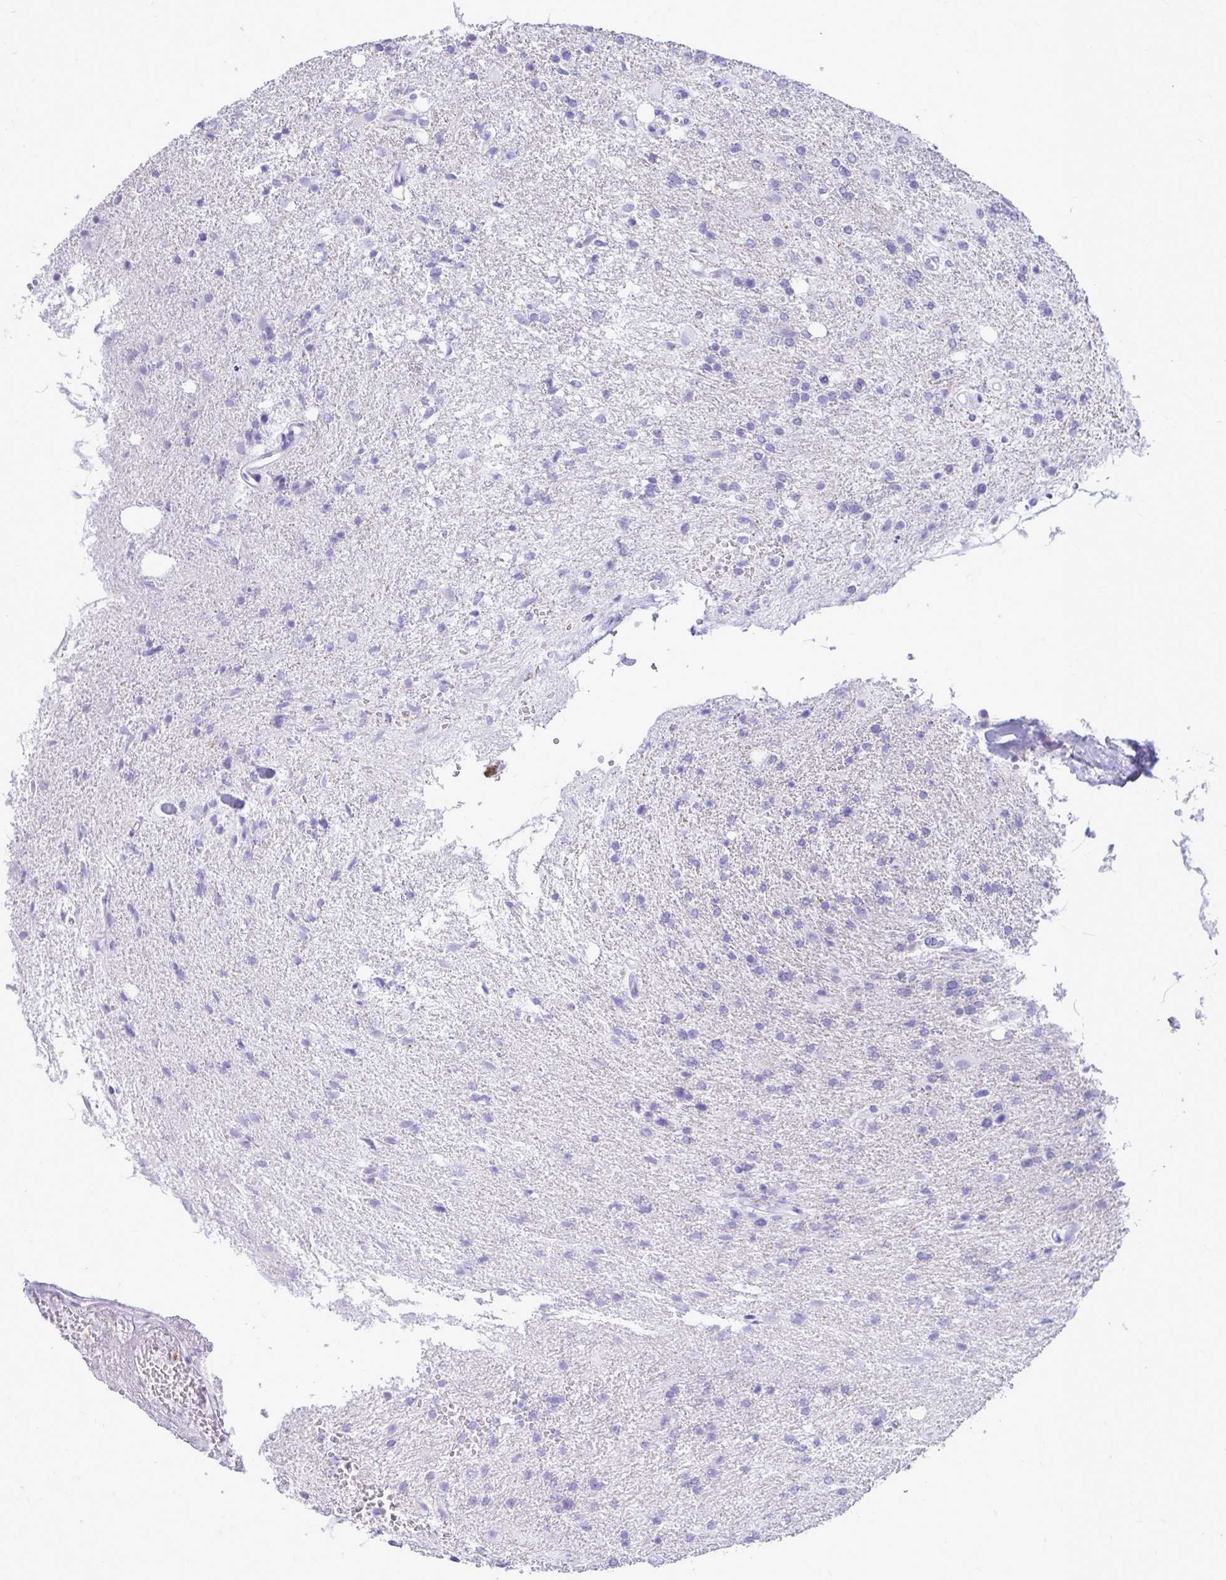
{"staining": {"intensity": "negative", "quantity": "none", "location": "none"}, "tissue": "glioma", "cell_type": "Tumor cells", "image_type": "cancer", "snomed": [{"axis": "morphology", "description": "Glioma, malignant, High grade"}, {"axis": "topography", "description": "Brain"}], "caption": "Tumor cells show no significant staining in malignant high-grade glioma. Brightfield microscopy of immunohistochemistry stained with DAB (brown) and hematoxylin (blue), captured at high magnification.", "gene": "NANOGNB", "patient": {"sex": "male", "age": 56}}